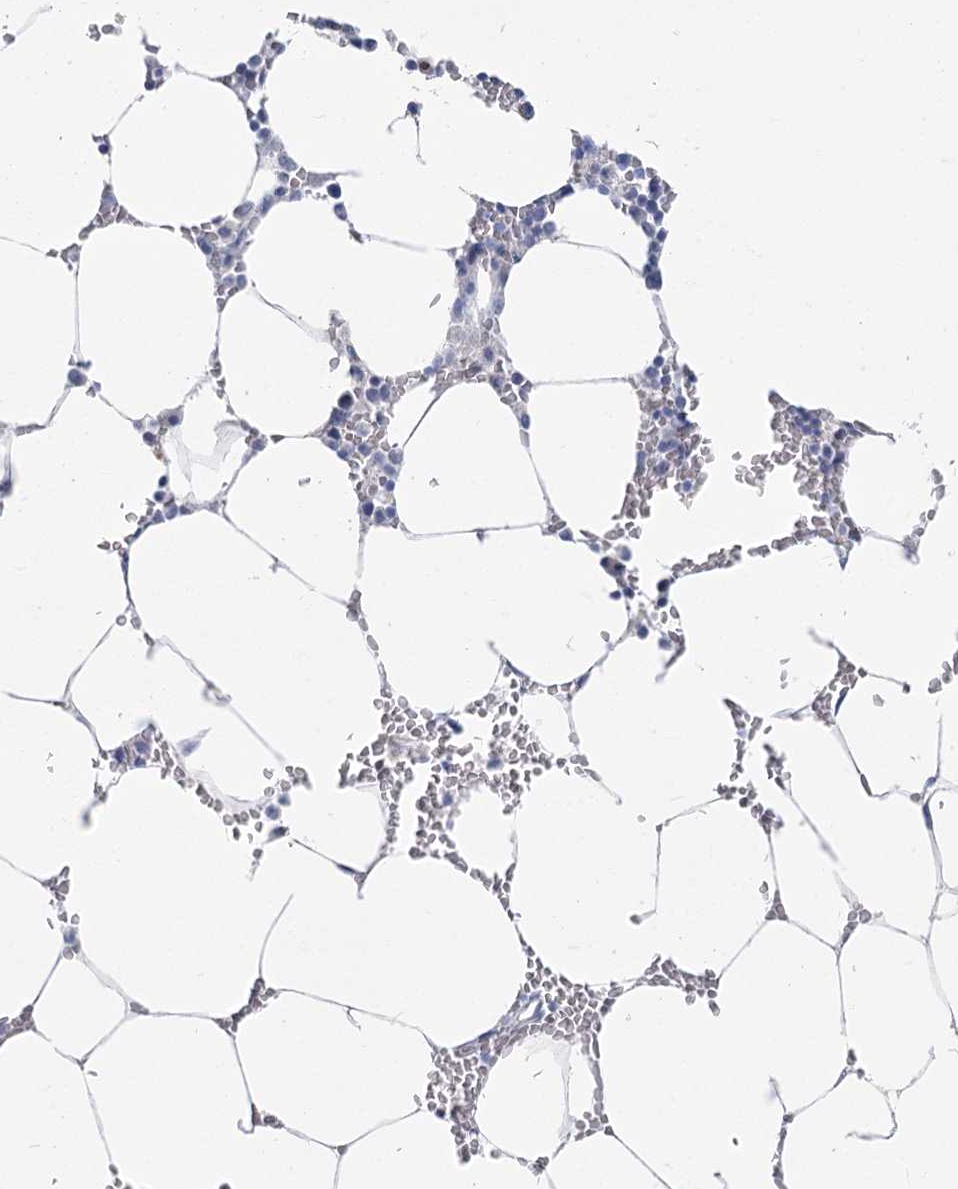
{"staining": {"intensity": "negative", "quantity": "none", "location": "none"}, "tissue": "bone marrow", "cell_type": "Hematopoietic cells", "image_type": "normal", "snomed": [{"axis": "morphology", "description": "Normal tissue, NOS"}, {"axis": "topography", "description": "Bone marrow"}], "caption": "The micrograph shows no staining of hematopoietic cells in benign bone marrow.", "gene": "WDR74", "patient": {"sex": "male", "age": 70}}